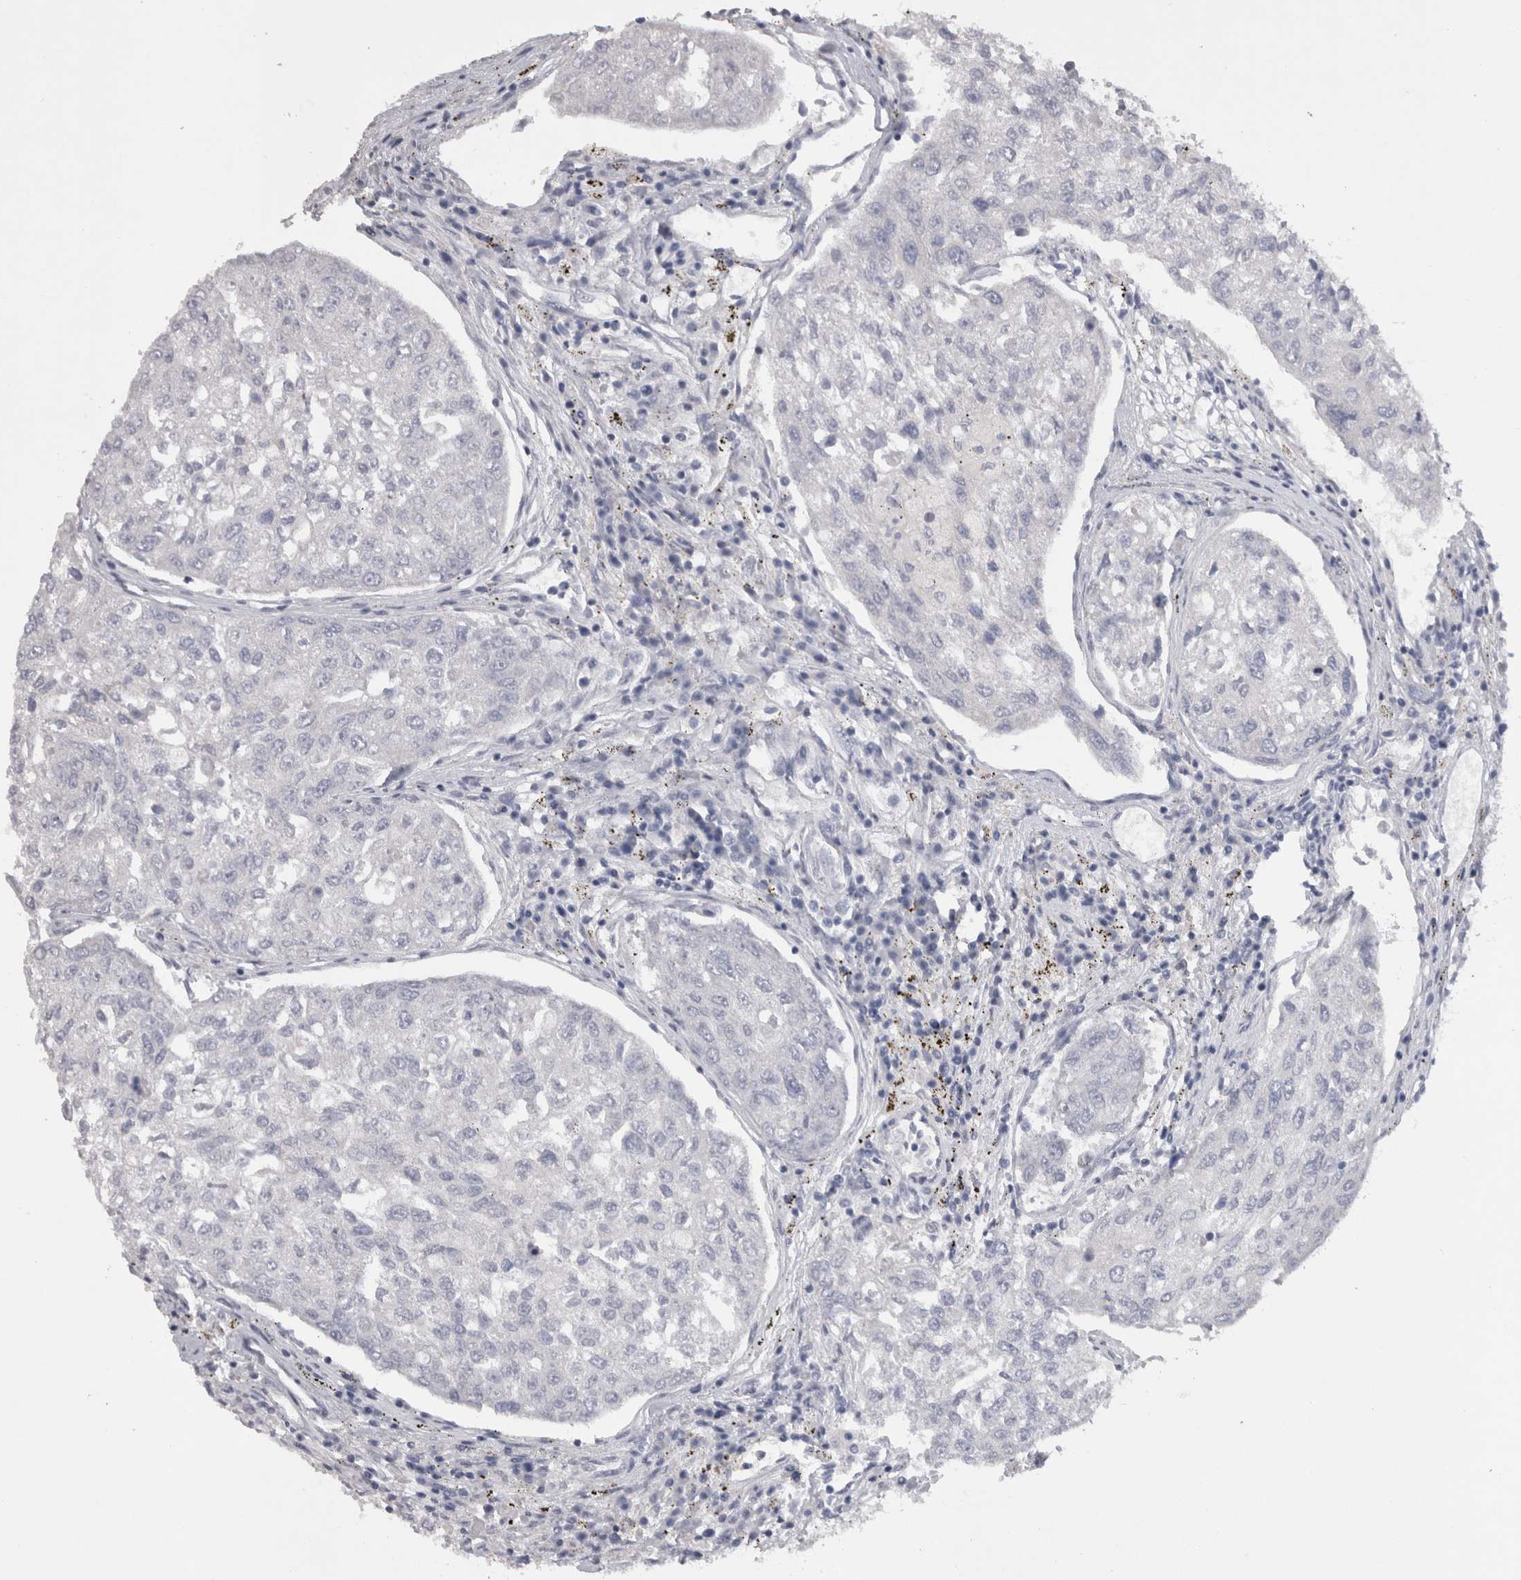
{"staining": {"intensity": "negative", "quantity": "none", "location": "none"}, "tissue": "urothelial cancer", "cell_type": "Tumor cells", "image_type": "cancer", "snomed": [{"axis": "morphology", "description": "Urothelial carcinoma, High grade"}, {"axis": "topography", "description": "Lymph node"}, {"axis": "topography", "description": "Urinary bladder"}], "caption": "This is an IHC photomicrograph of human high-grade urothelial carcinoma. There is no positivity in tumor cells.", "gene": "ADAM2", "patient": {"sex": "male", "age": 51}}